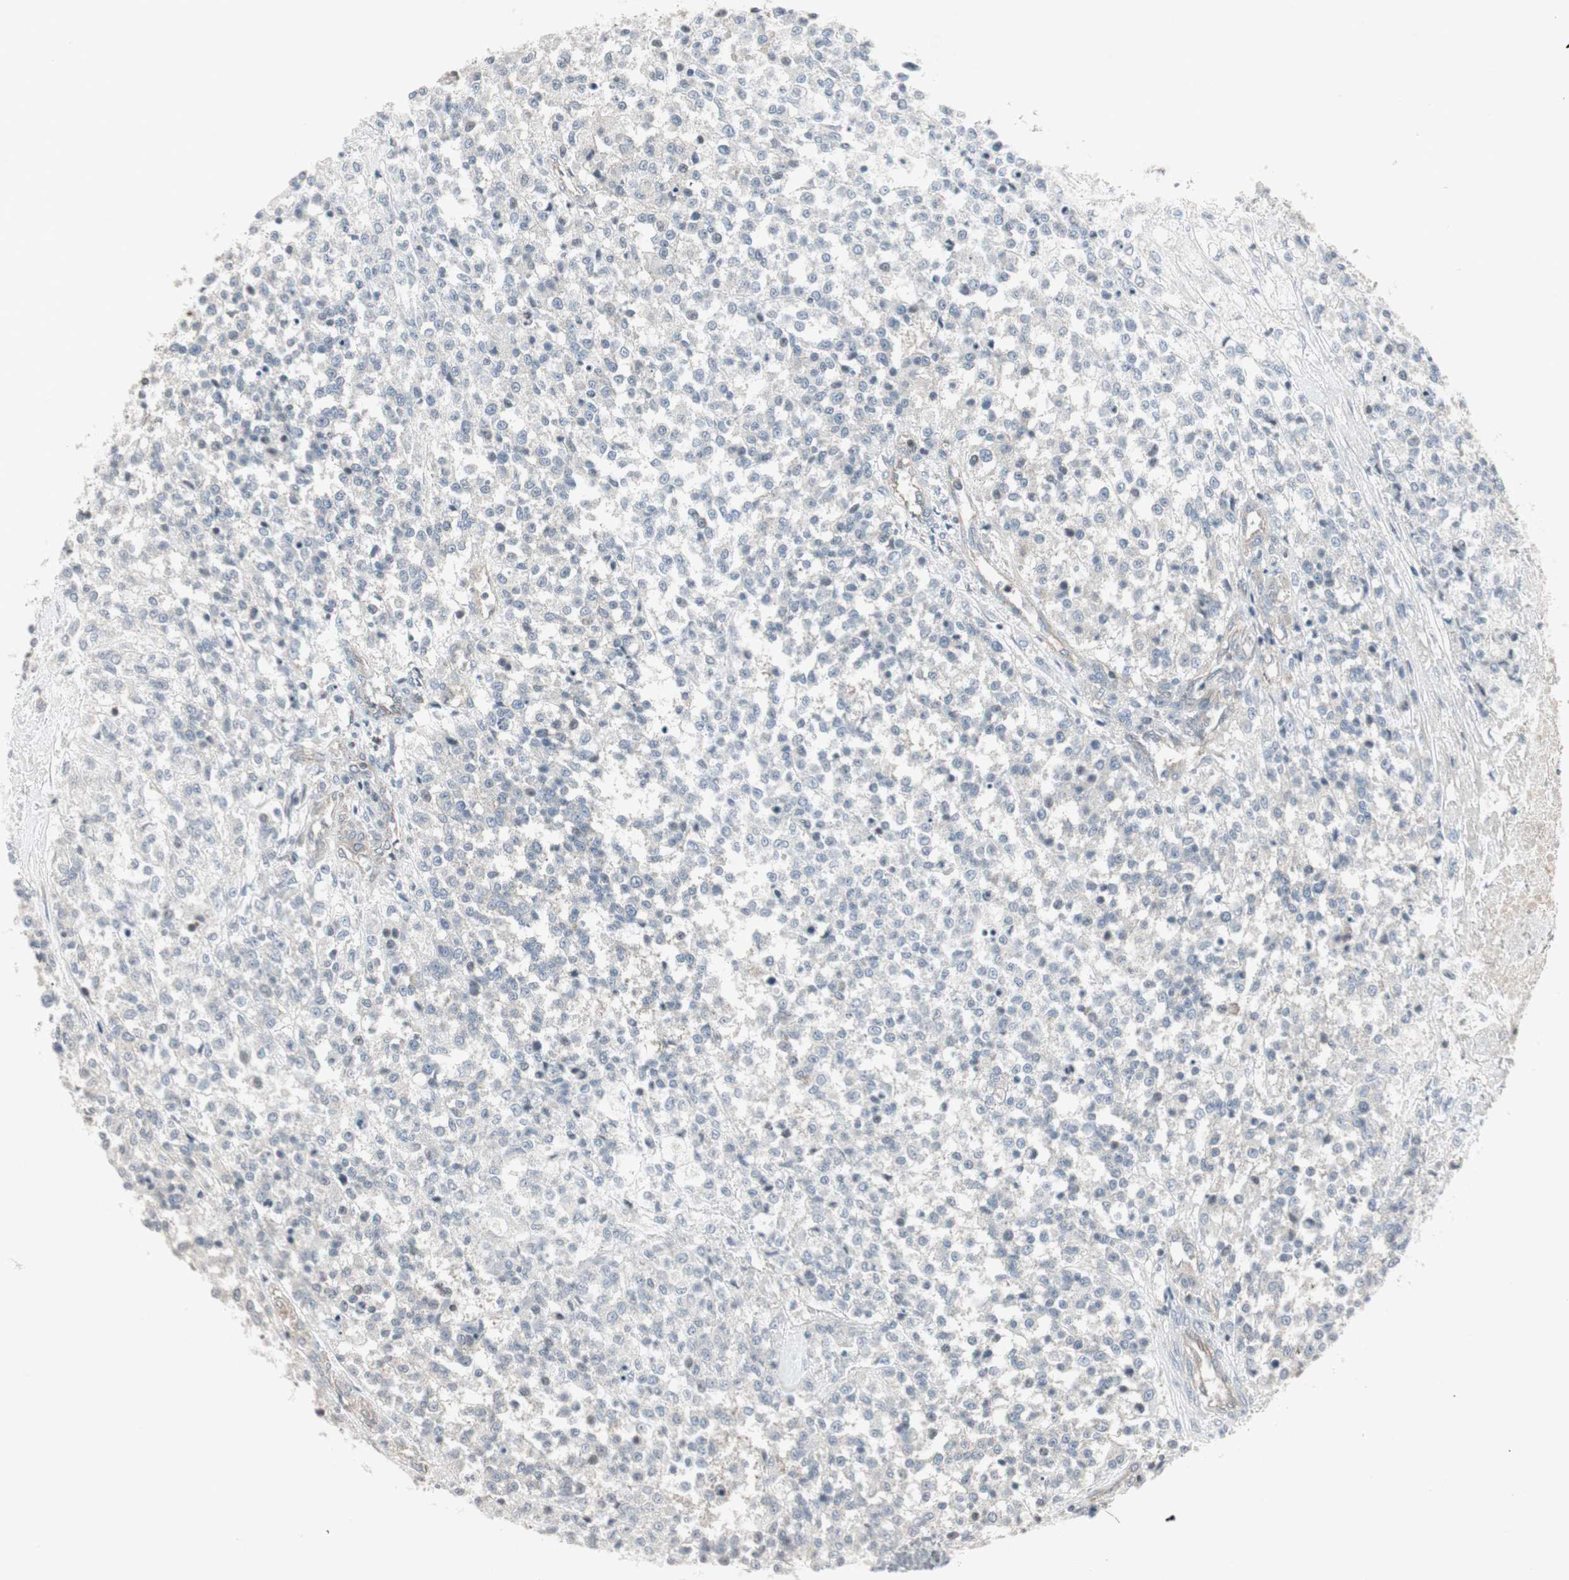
{"staining": {"intensity": "negative", "quantity": "none", "location": "none"}, "tissue": "testis cancer", "cell_type": "Tumor cells", "image_type": "cancer", "snomed": [{"axis": "morphology", "description": "Seminoma, NOS"}, {"axis": "topography", "description": "Testis"}], "caption": "The micrograph displays no significant positivity in tumor cells of testis seminoma.", "gene": "ARHGEF1", "patient": {"sex": "male", "age": 59}}